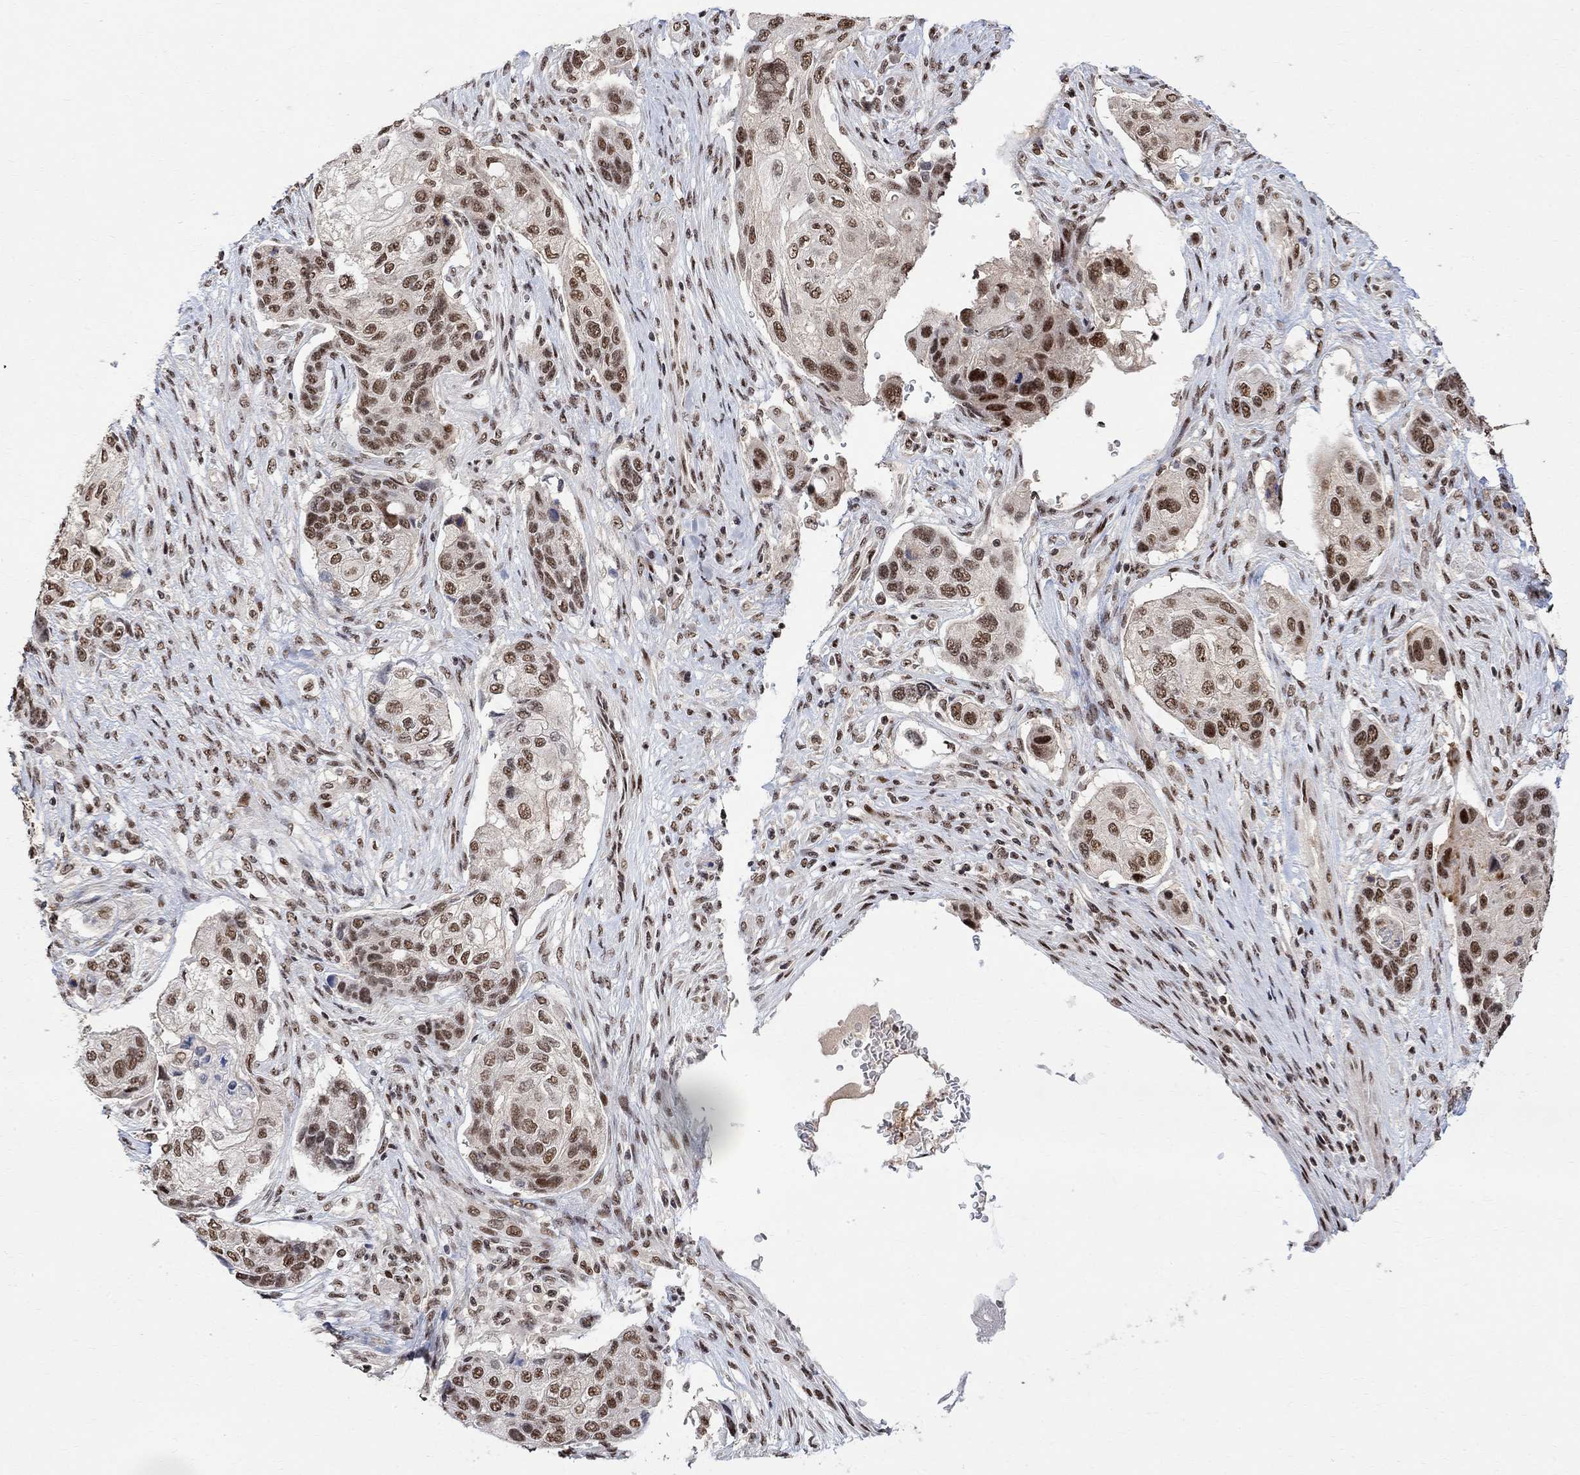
{"staining": {"intensity": "moderate", "quantity": ">75%", "location": "nuclear"}, "tissue": "lung cancer", "cell_type": "Tumor cells", "image_type": "cancer", "snomed": [{"axis": "morphology", "description": "Normal tissue, NOS"}, {"axis": "morphology", "description": "Squamous cell carcinoma, NOS"}, {"axis": "topography", "description": "Bronchus"}, {"axis": "topography", "description": "Lung"}], "caption": "Immunohistochemical staining of human lung cancer (squamous cell carcinoma) exhibits medium levels of moderate nuclear positivity in approximately >75% of tumor cells.", "gene": "E4F1", "patient": {"sex": "male", "age": 69}}